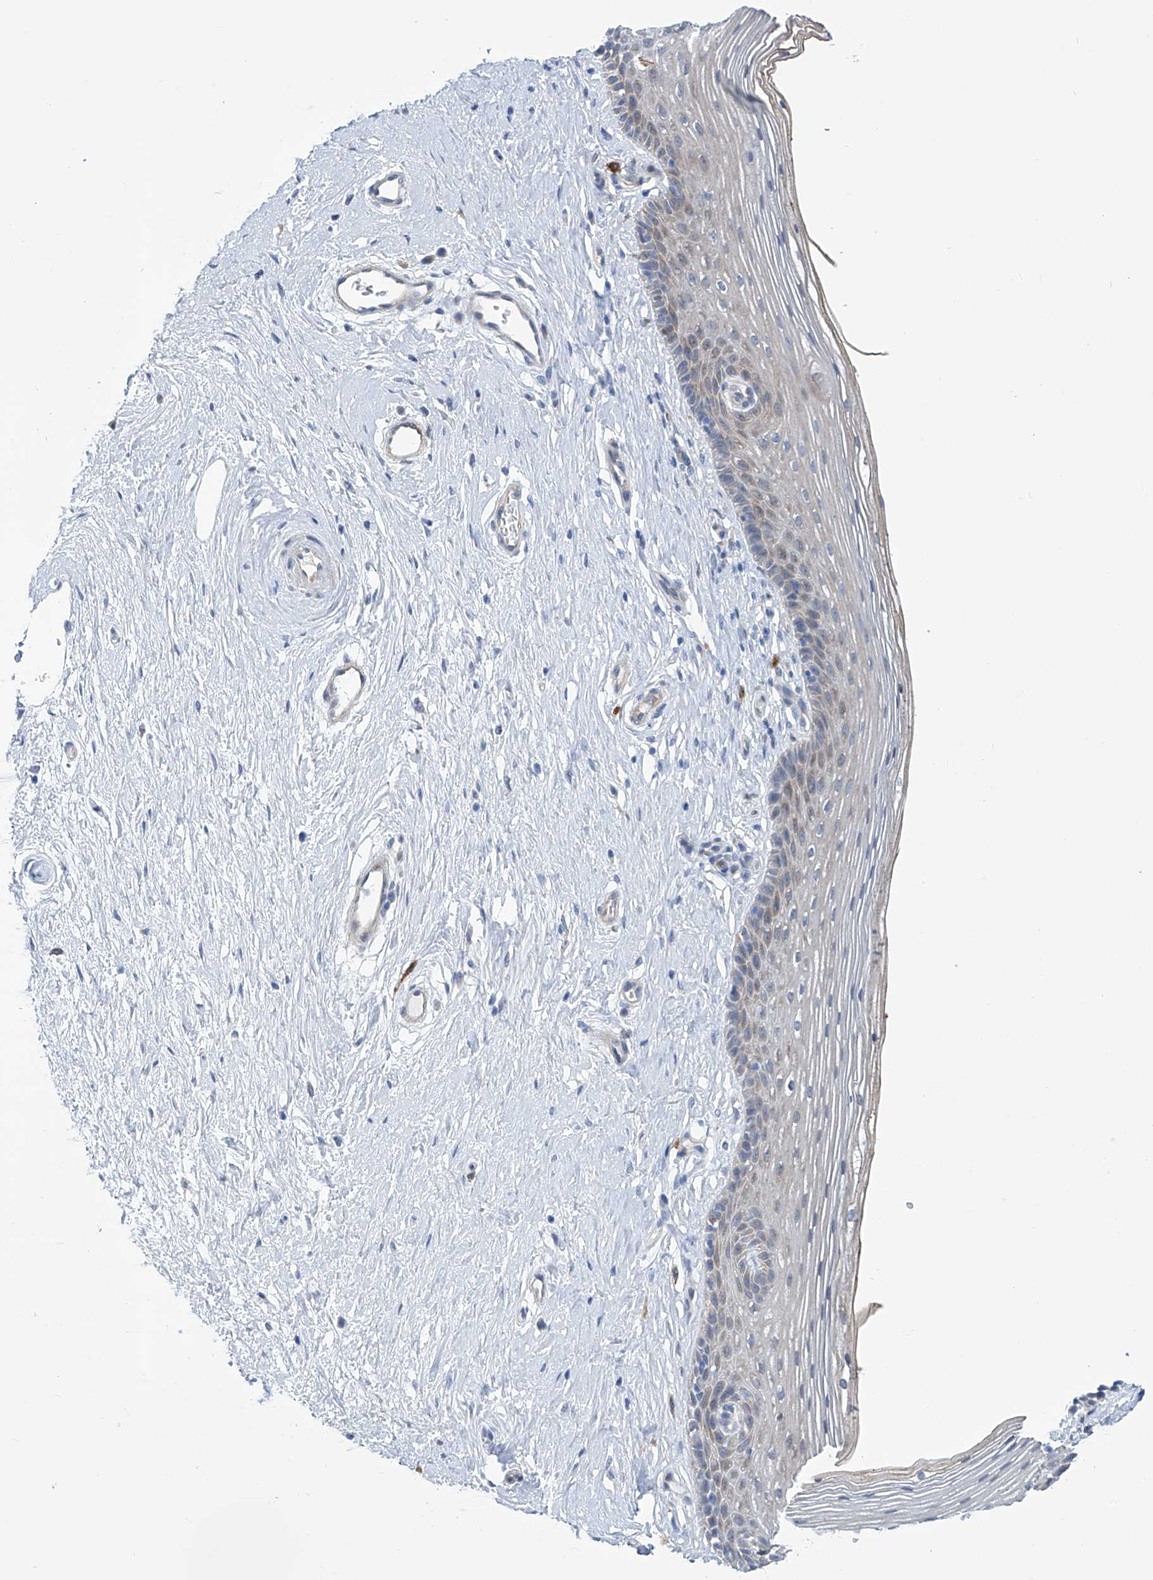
{"staining": {"intensity": "weak", "quantity": "<25%", "location": "cytoplasmic/membranous"}, "tissue": "vagina", "cell_type": "Squamous epithelial cells", "image_type": "normal", "snomed": [{"axis": "morphology", "description": "Normal tissue, NOS"}, {"axis": "topography", "description": "Vagina"}], "caption": "Protein analysis of normal vagina displays no significant staining in squamous epithelial cells.", "gene": "TNN", "patient": {"sex": "female", "age": 46}}